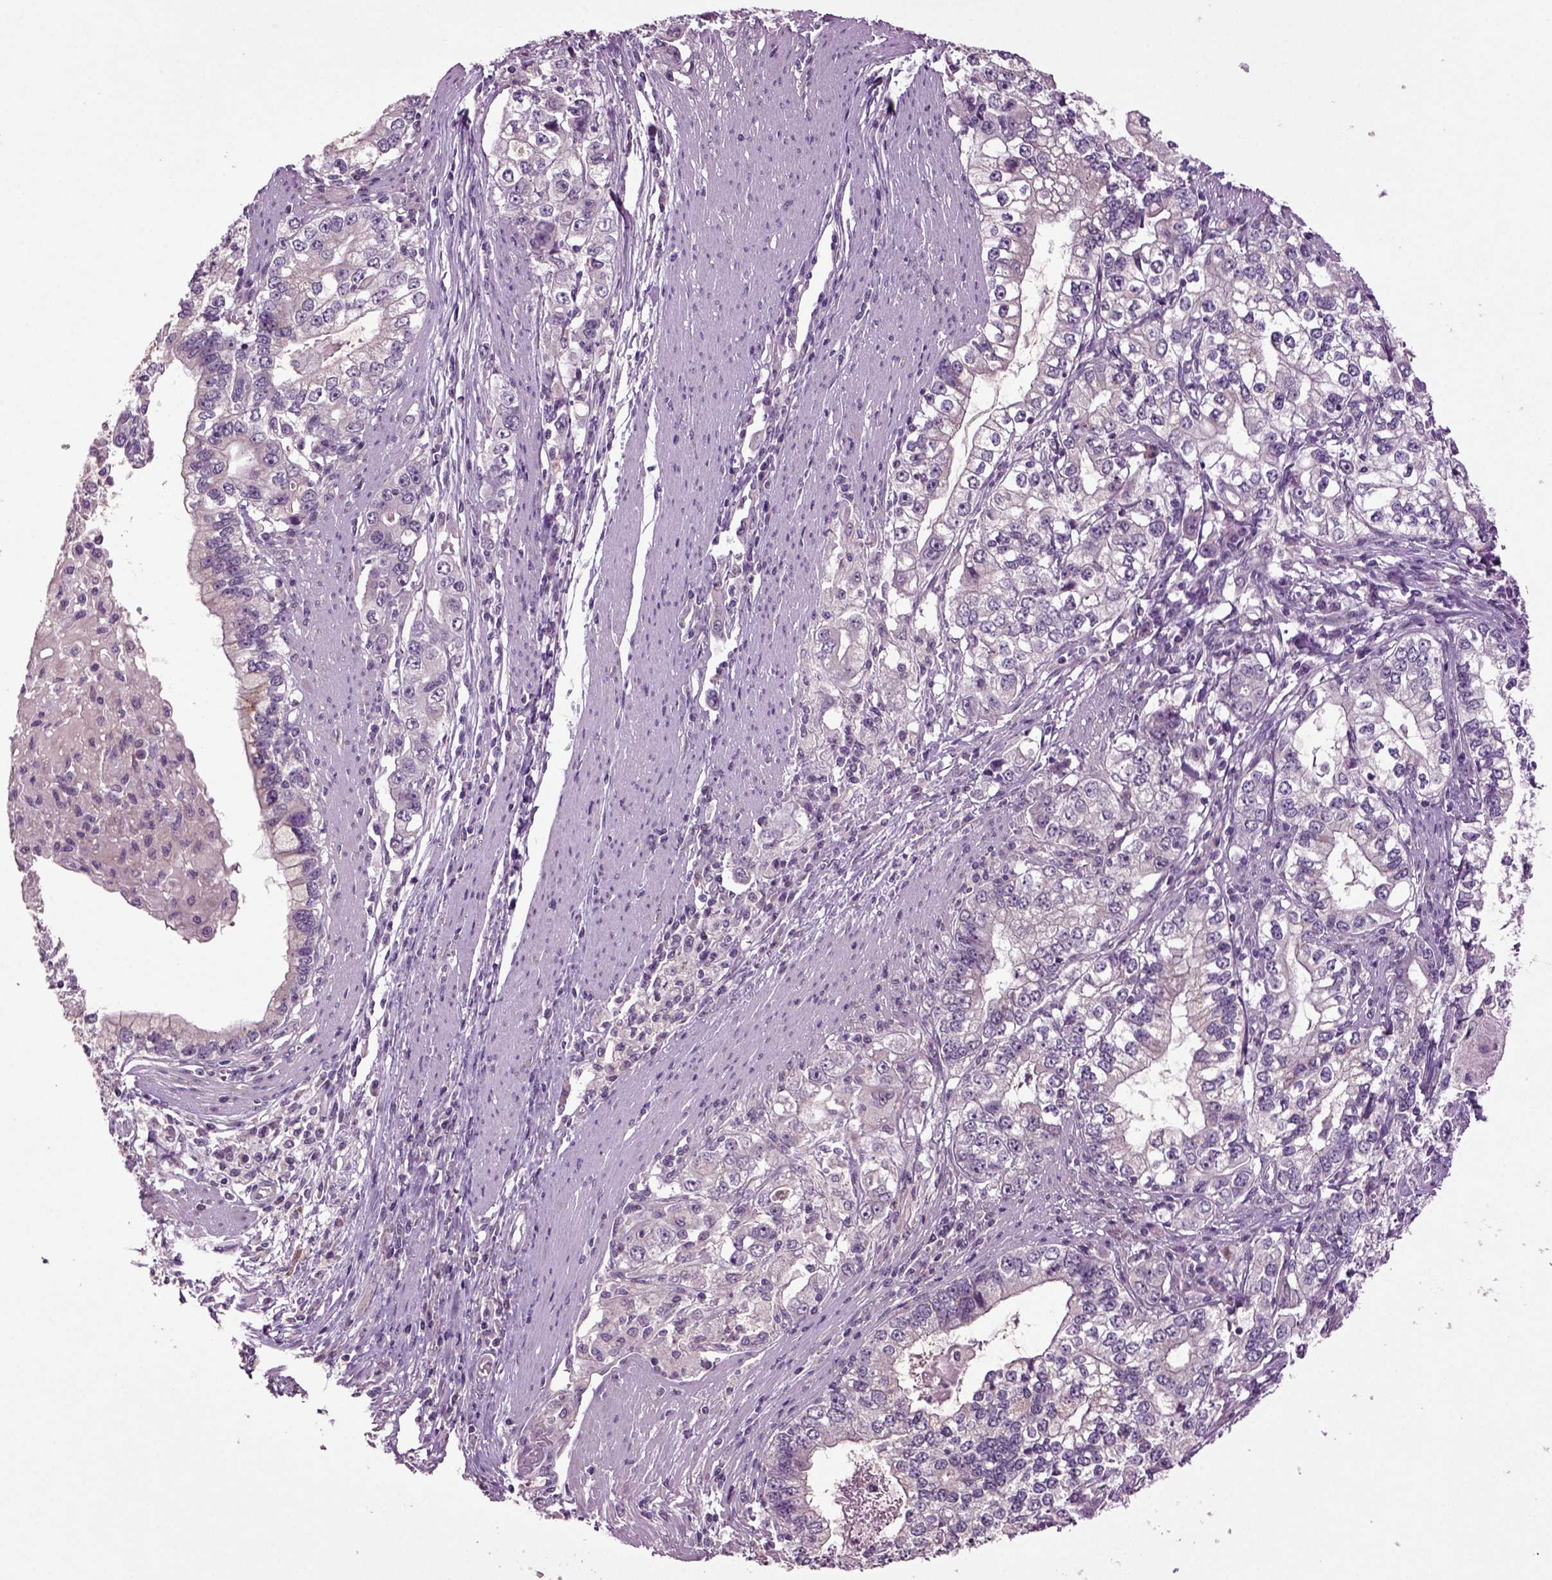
{"staining": {"intensity": "negative", "quantity": "none", "location": "none"}, "tissue": "stomach cancer", "cell_type": "Tumor cells", "image_type": "cancer", "snomed": [{"axis": "morphology", "description": "Adenocarcinoma, NOS"}, {"axis": "topography", "description": "Stomach, lower"}], "caption": "High power microscopy image of an immunohistochemistry (IHC) micrograph of adenocarcinoma (stomach), revealing no significant expression in tumor cells.", "gene": "SLC17A6", "patient": {"sex": "female", "age": 72}}